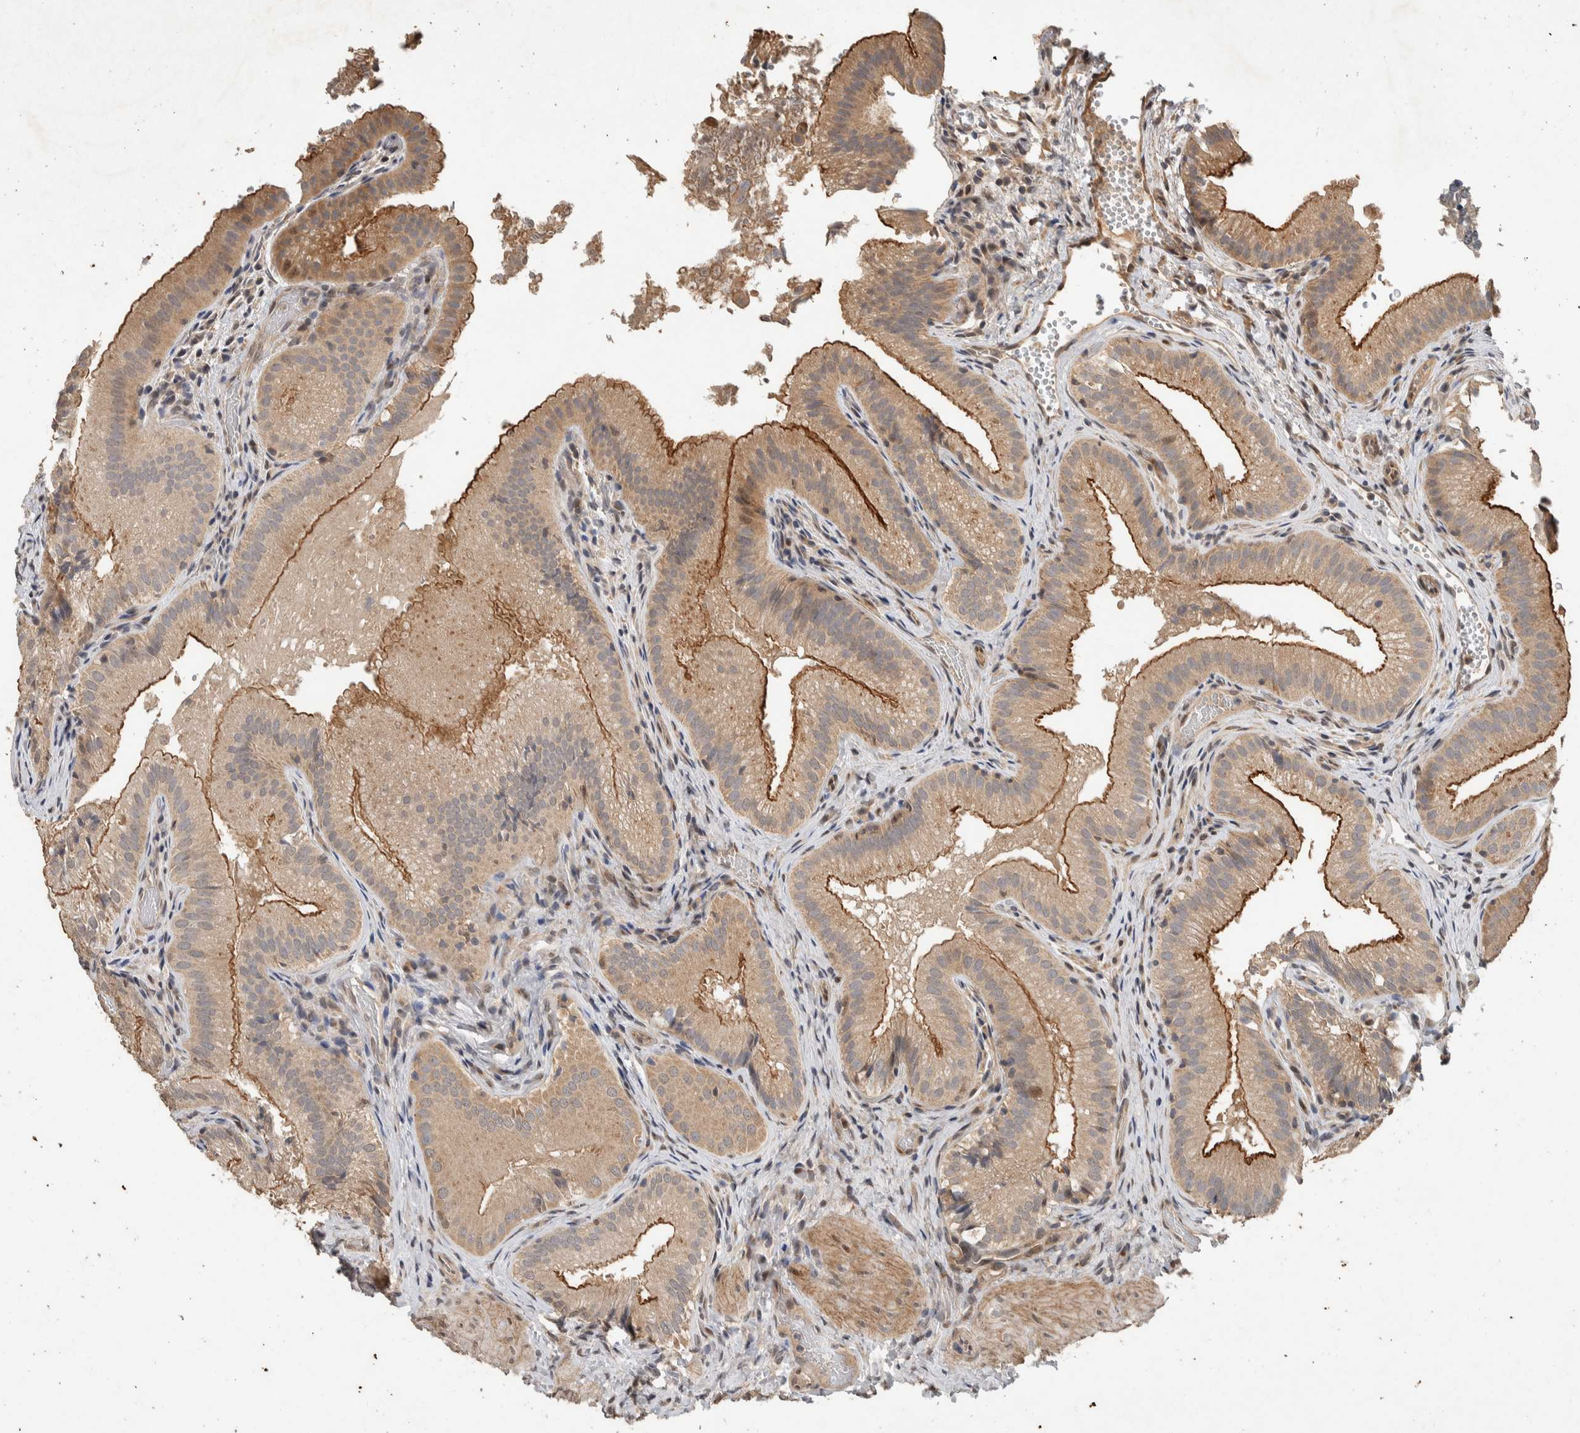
{"staining": {"intensity": "moderate", "quantity": ">75%", "location": "cytoplasmic/membranous"}, "tissue": "gallbladder", "cell_type": "Glandular cells", "image_type": "normal", "snomed": [{"axis": "morphology", "description": "Normal tissue, NOS"}, {"axis": "topography", "description": "Gallbladder"}], "caption": "Immunohistochemistry (IHC) of normal gallbladder exhibits medium levels of moderate cytoplasmic/membranous positivity in about >75% of glandular cells. (DAB (3,3'-diaminobenzidine) IHC with brightfield microscopy, high magnification).", "gene": "CYSRT1", "patient": {"sex": "female", "age": 30}}